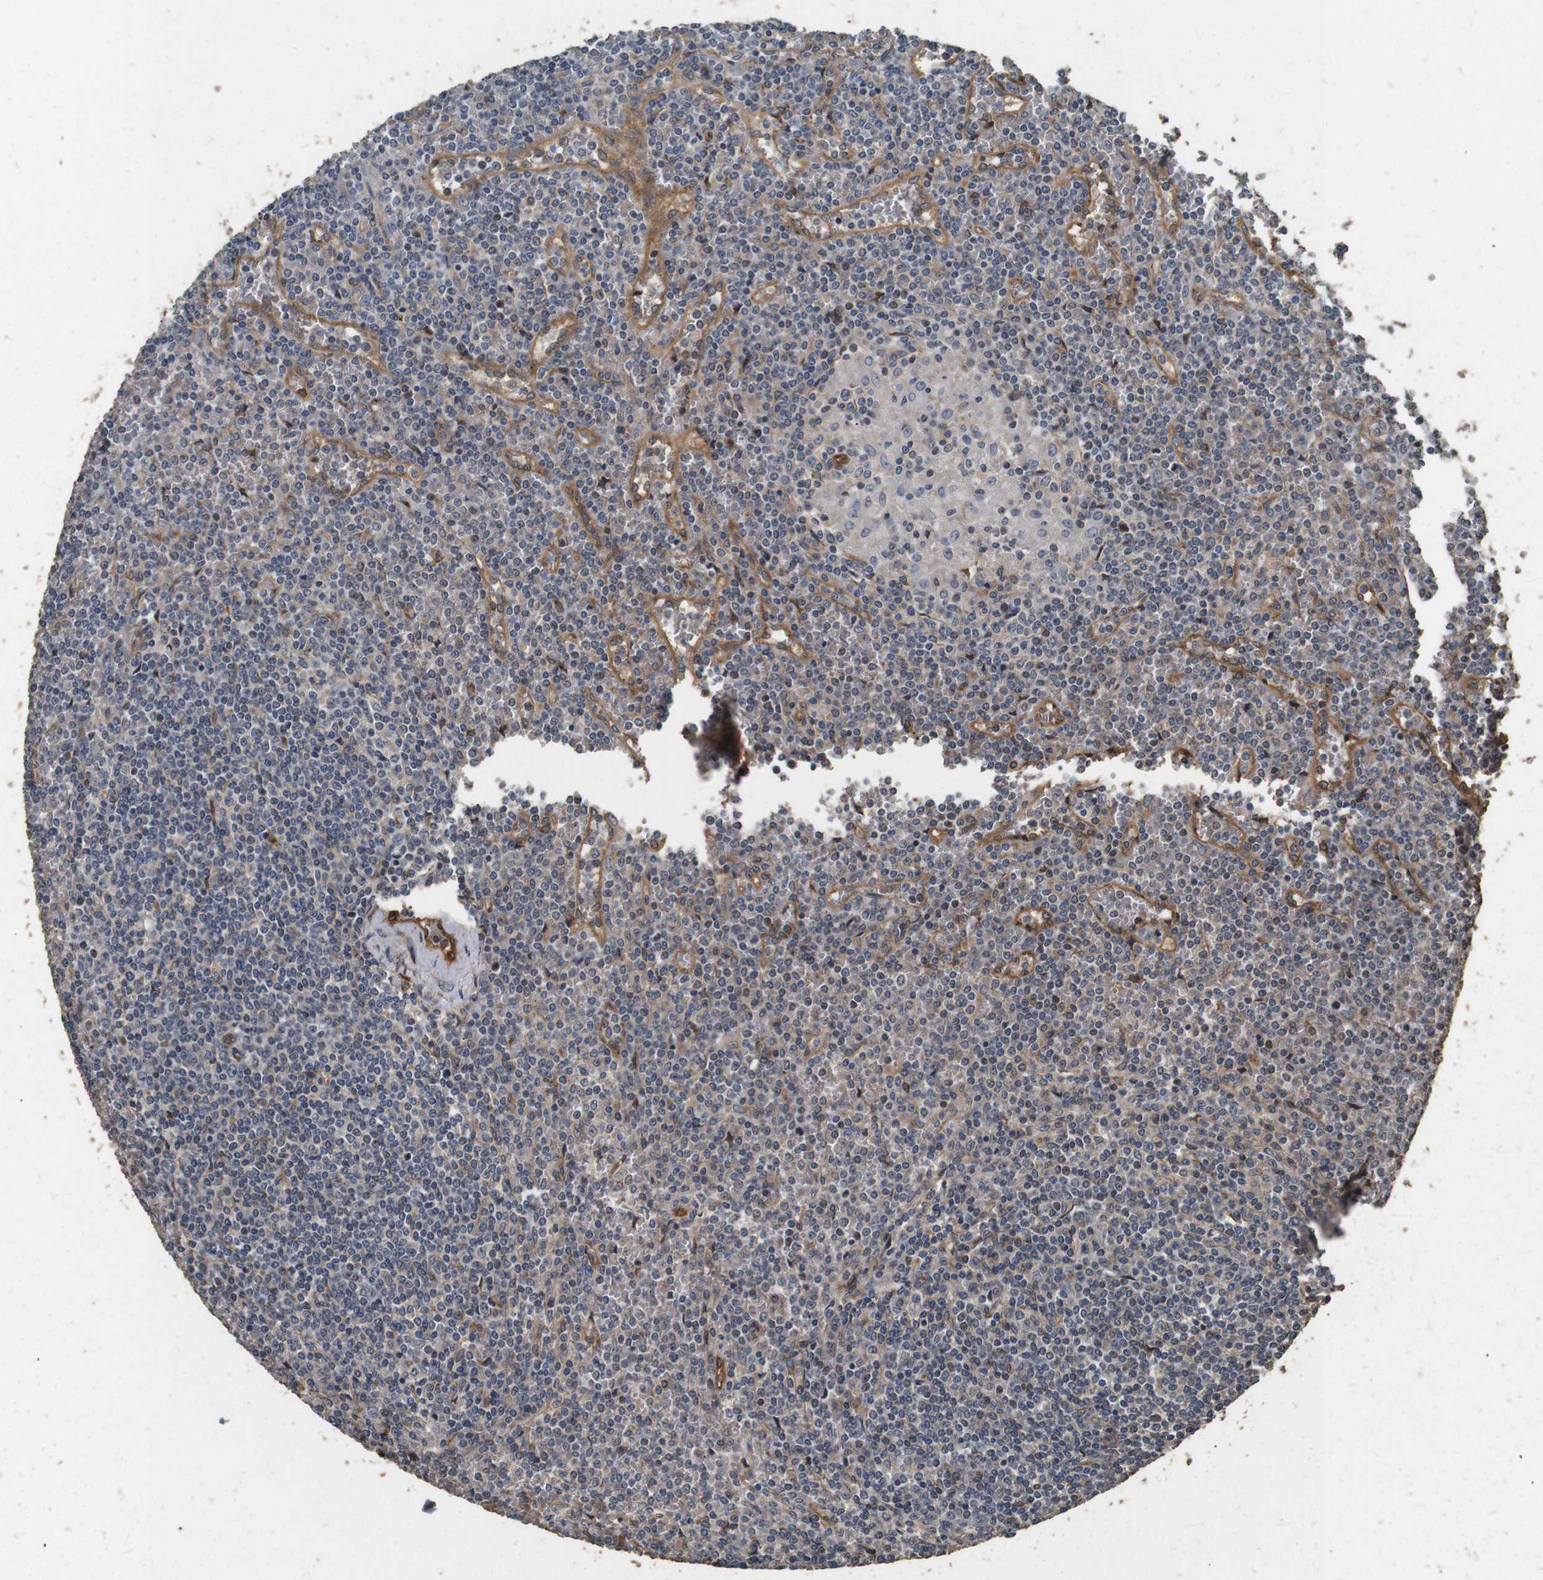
{"staining": {"intensity": "weak", "quantity": "<25%", "location": "cytoplasmic/membranous"}, "tissue": "lymphoma", "cell_type": "Tumor cells", "image_type": "cancer", "snomed": [{"axis": "morphology", "description": "Malignant lymphoma, non-Hodgkin's type, Low grade"}, {"axis": "topography", "description": "Spleen"}], "caption": "This is a photomicrograph of immunohistochemistry staining of low-grade malignant lymphoma, non-Hodgkin's type, which shows no expression in tumor cells.", "gene": "CNPY4", "patient": {"sex": "female", "age": 19}}